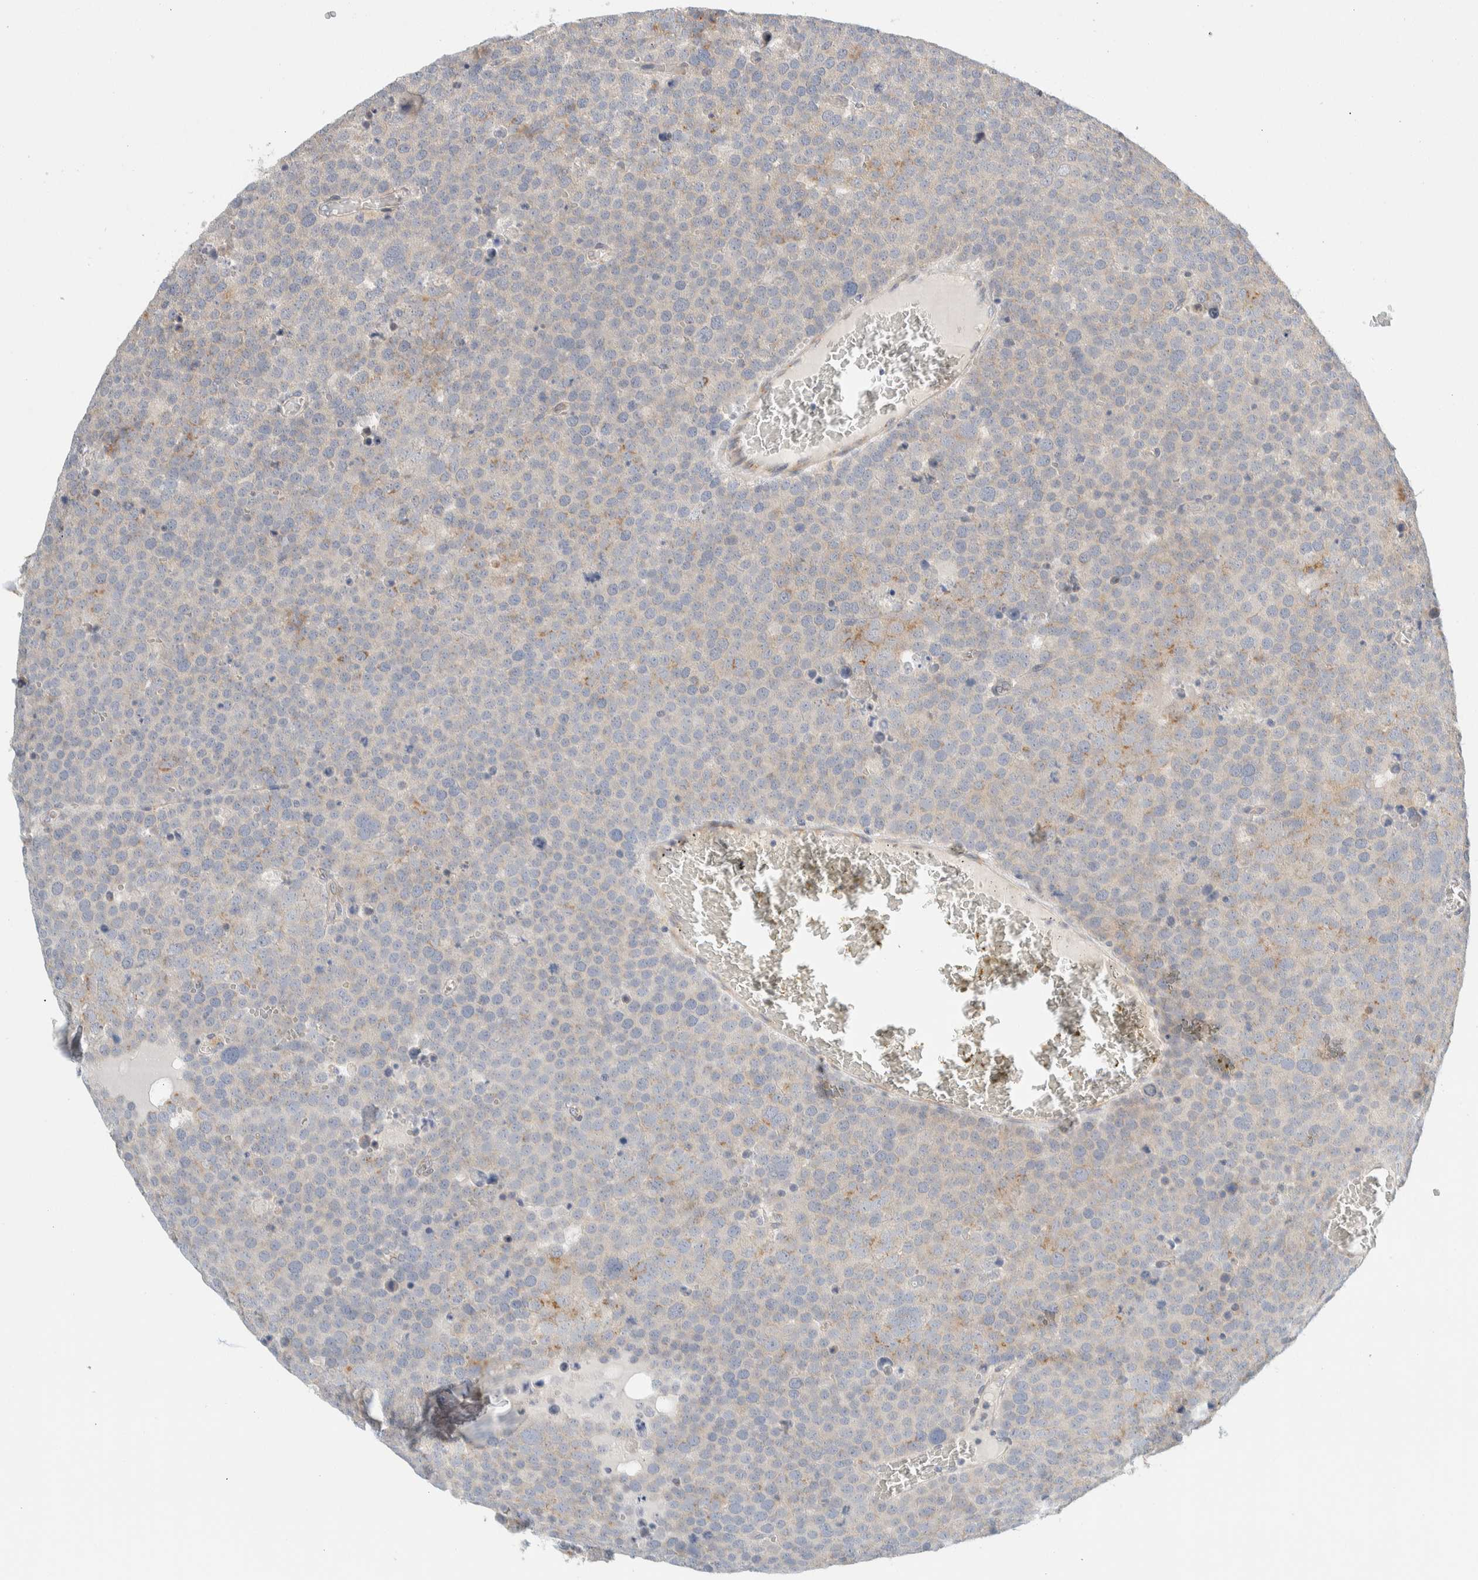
{"staining": {"intensity": "moderate", "quantity": "<25%", "location": "cytoplasmic/membranous"}, "tissue": "testis cancer", "cell_type": "Tumor cells", "image_type": "cancer", "snomed": [{"axis": "morphology", "description": "Seminoma, NOS"}, {"axis": "topography", "description": "Testis"}], "caption": "Seminoma (testis) stained with immunohistochemistry (IHC) shows moderate cytoplasmic/membranous positivity in approximately <25% of tumor cells.", "gene": "TMEM184B", "patient": {"sex": "male", "age": 71}}